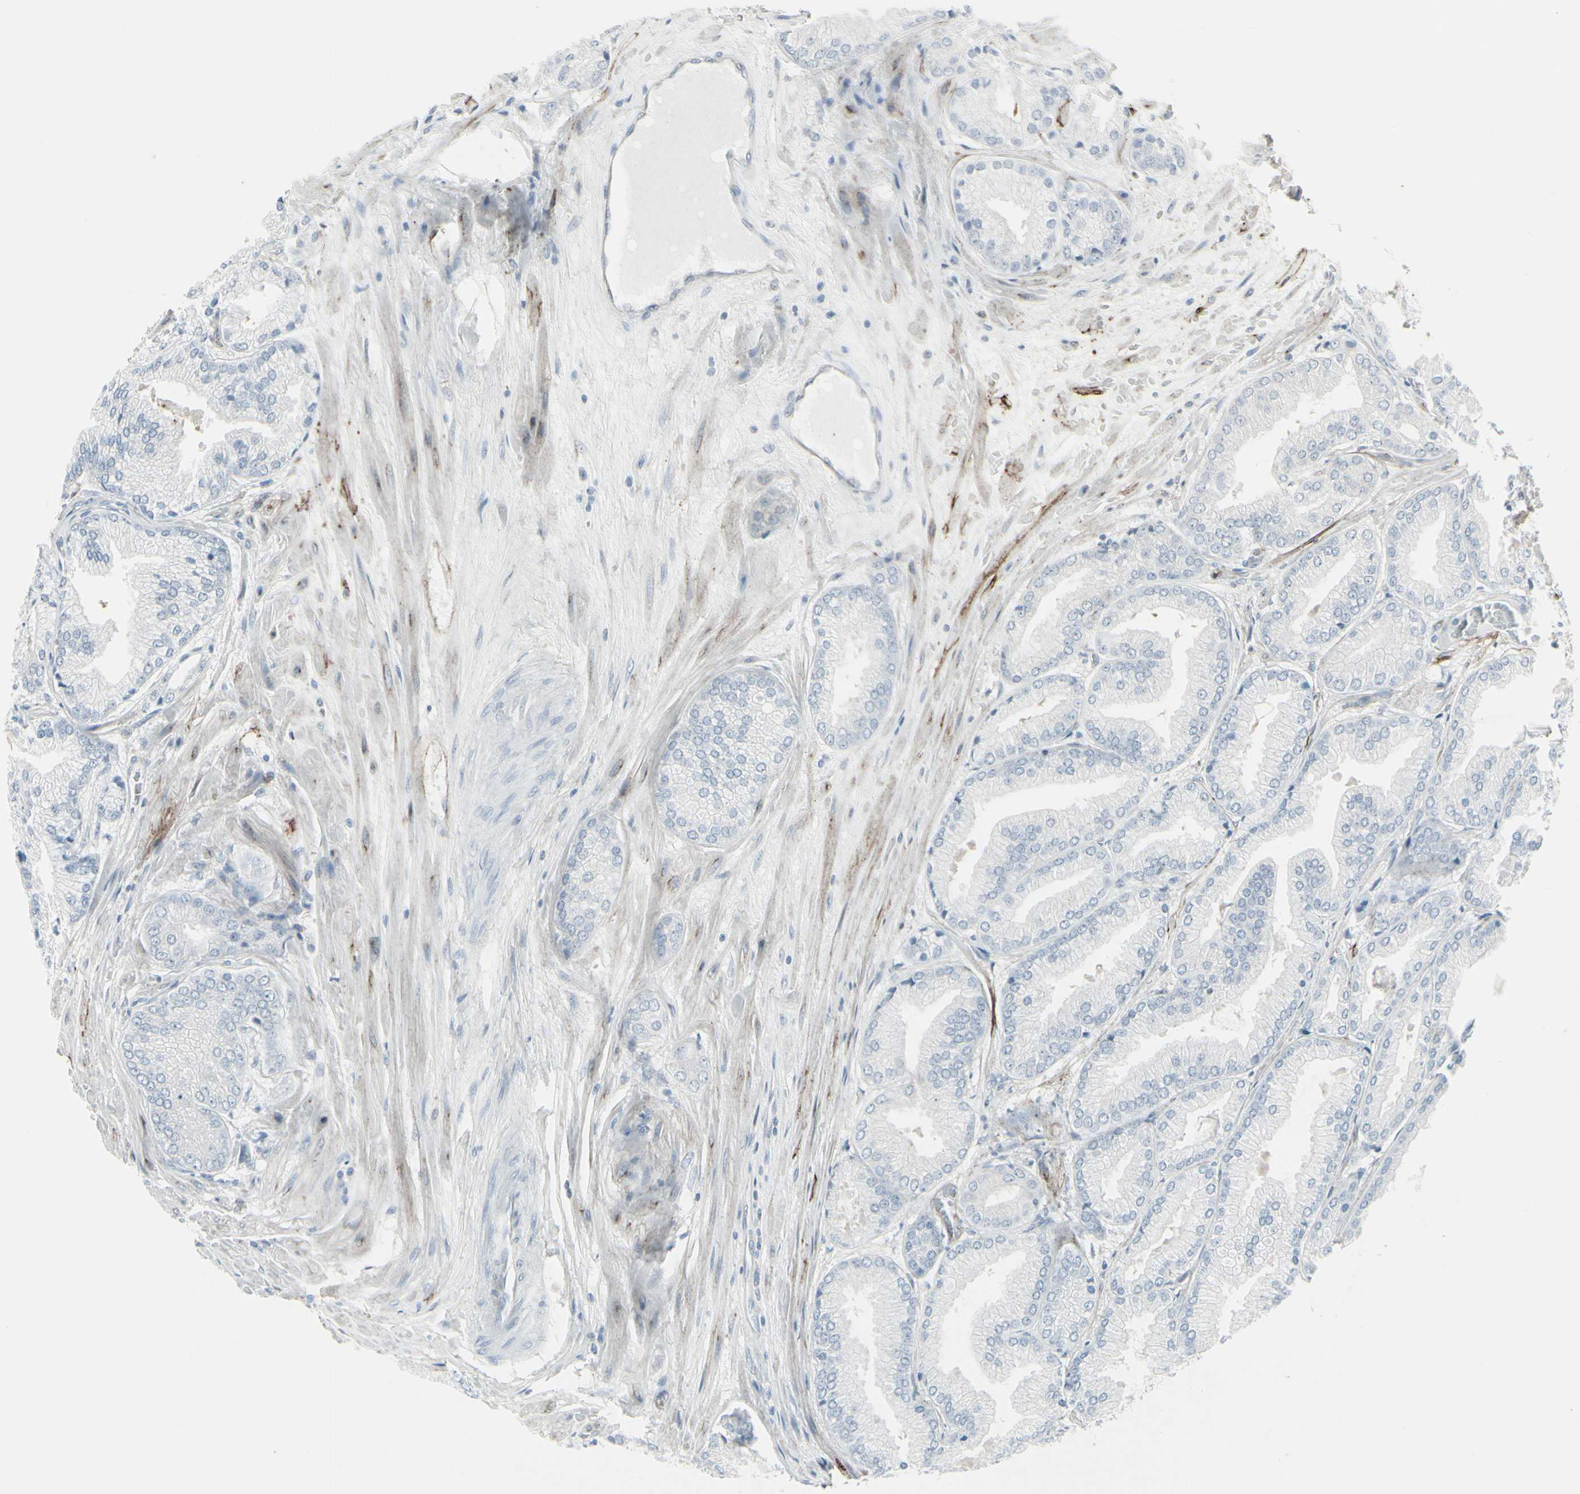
{"staining": {"intensity": "negative", "quantity": "none", "location": "none"}, "tissue": "prostate cancer", "cell_type": "Tumor cells", "image_type": "cancer", "snomed": [{"axis": "morphology", "description": "Adenocarcinoma, High grade"}, {"axis": "topography", "description": "Prostate"}], "caption": "Immunohistochemical staining of human prostate cancer displays no significant positivity in tumor cells.", "gene": "GJA1", "patient": {"sex": "male", "age": 59}}